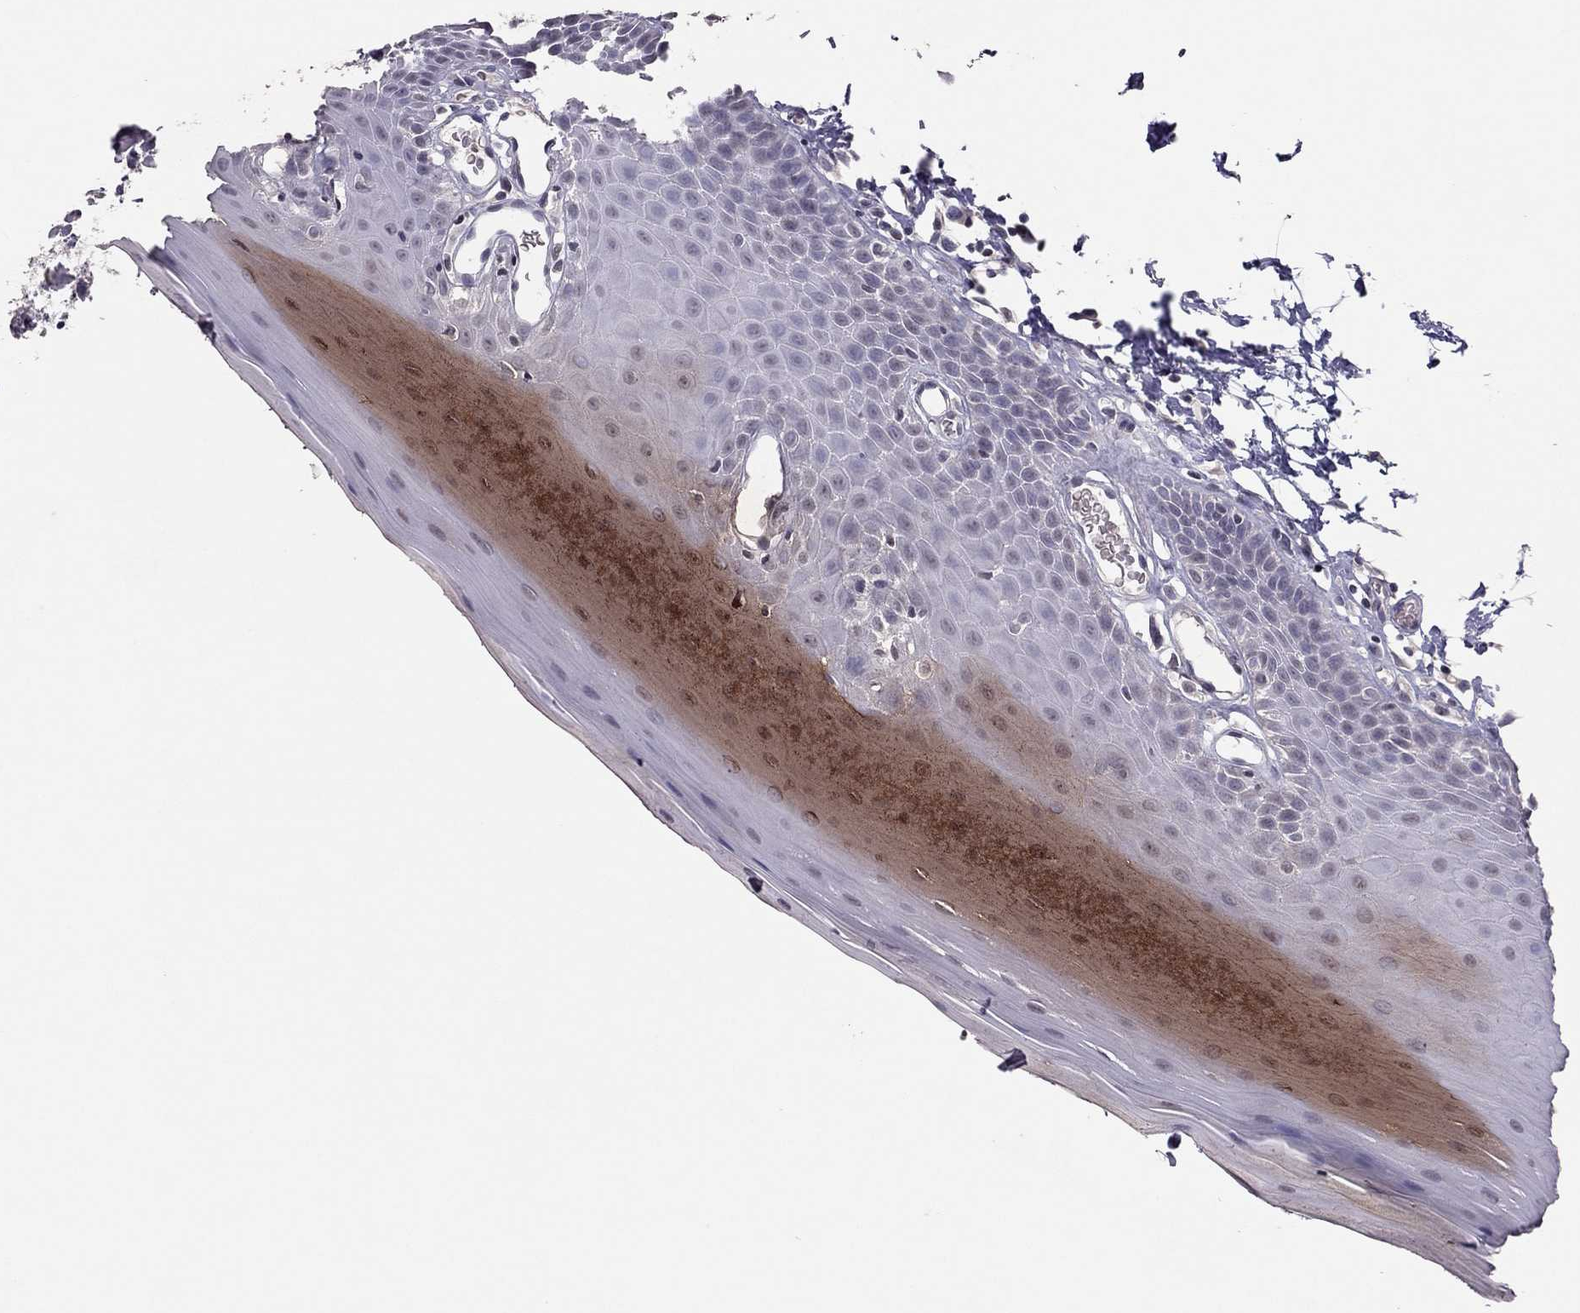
{"staining": {"intensity": "negative", "quantity": "none", "location": "none"}, "tissue": "oral mucosa", "cell_type": "Squamous epithelial cells", "image_type": "normal", "snomed": [{"axis": "morphology", "description": "Normal tissue, NOS"}, {"axis": "topography", "description": "Oral tissue"}], "caption": "A high-resolution image shows IHC staining of normal oral mucosa, which displays no significant staining in squamous epithelial cells. (DAB (3,3'-diaminobenzidine) immunohistochemistry, high magnification).", "gene": "TSHB", "patient": {"sex": "male", "age": 81}}